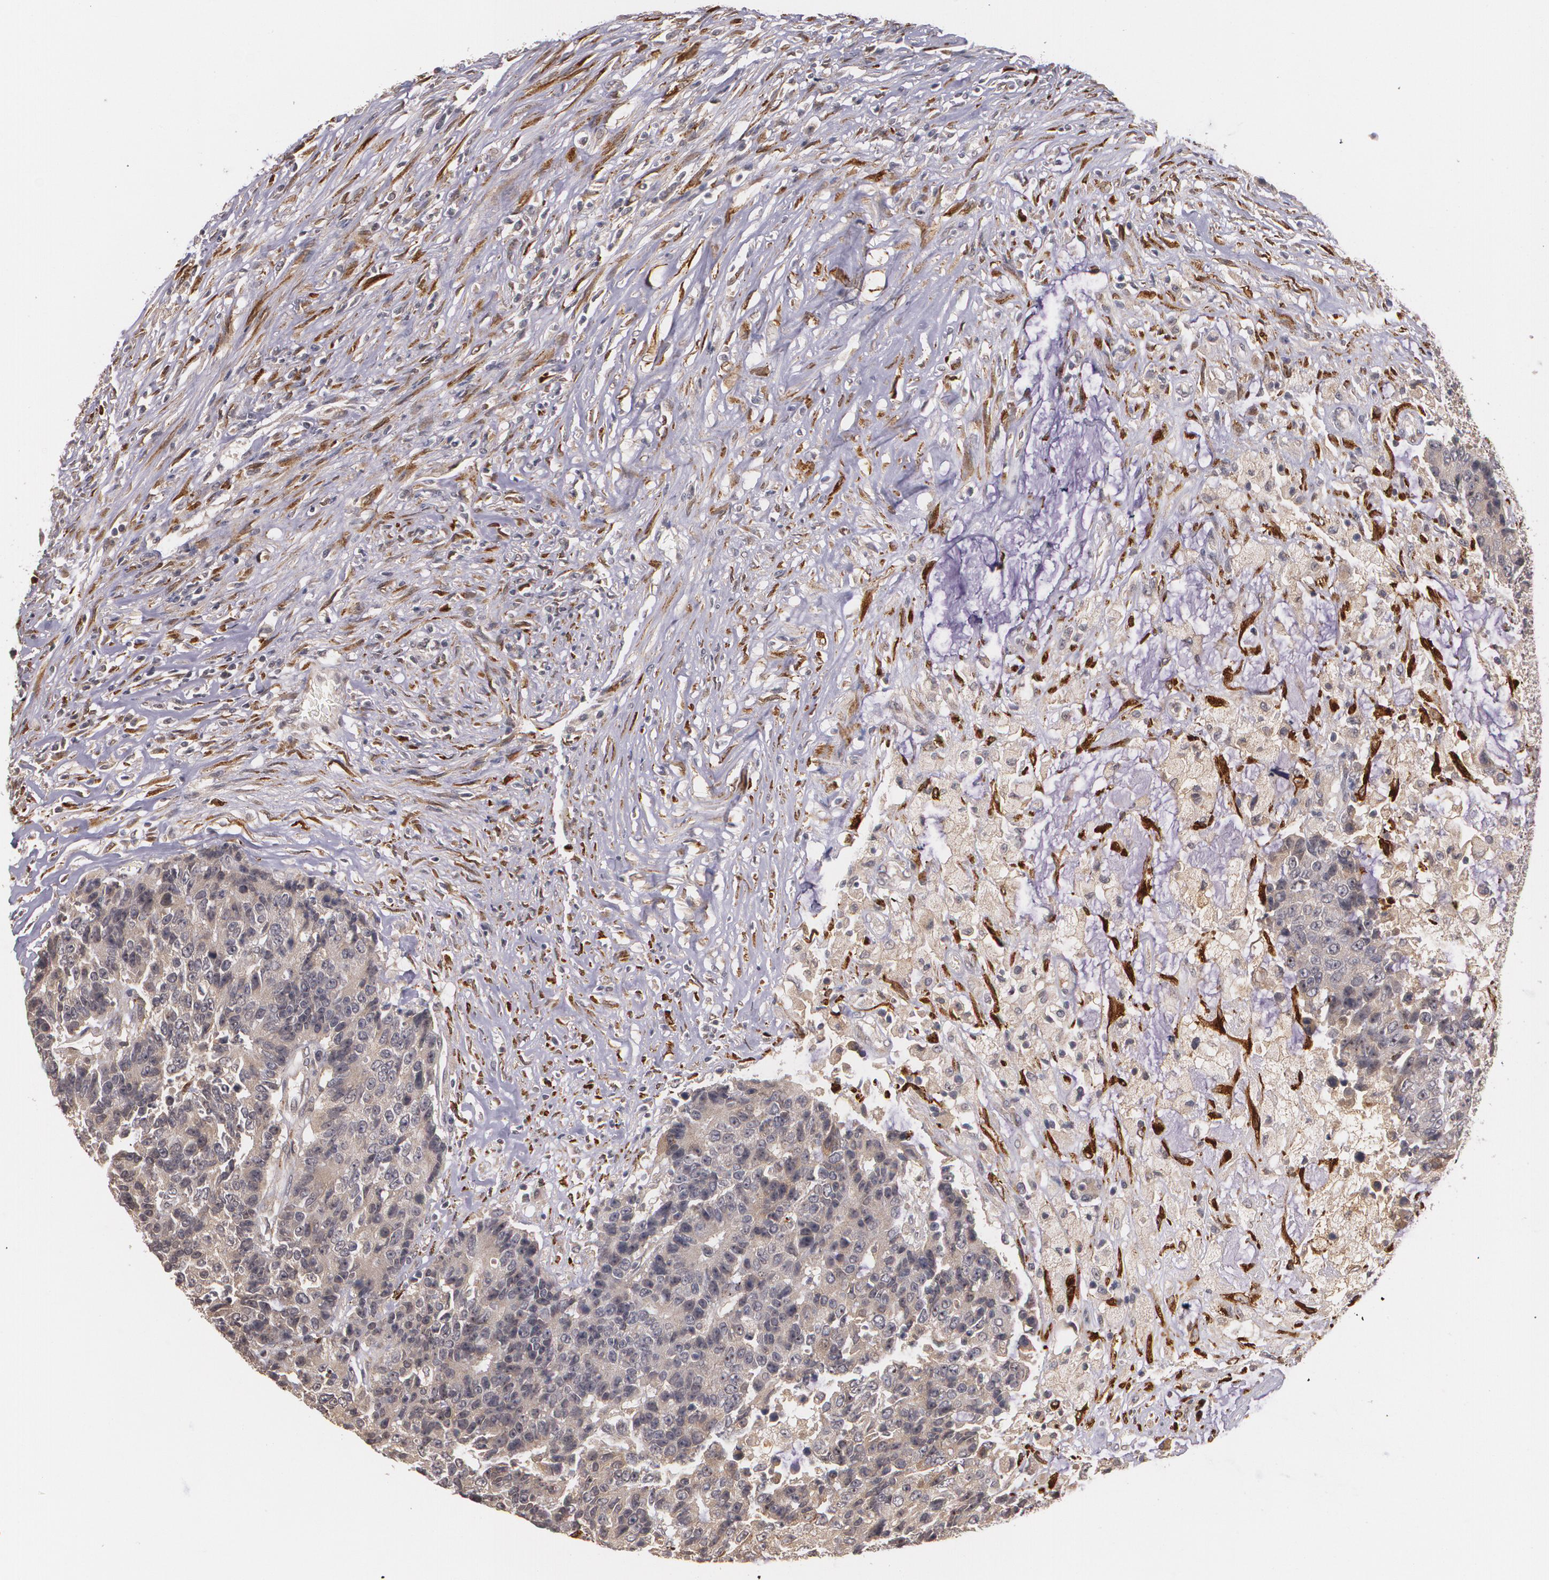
{"staining": {"intensity": "moderate", "quantity": "25%-75%", "location": "cytoplasmic/membranous"}, "tissue": "colorectal cancer", "cell_type": "Tumor cells", "image_type": "cancer", "snomed": [{"axis": "morphology", "description": "Adenocarcinoma, NOS"}, {"axis": "topography", "description": "Colon"}], "caption": "Human colorectal cancer stained for a protein (brown) displays moderate cytoplasmic/membranous positive staining in about 25%-75% of tumor cells.", "gene": "IFNGR2", "patient": {"sex": "female", "age": 86}}